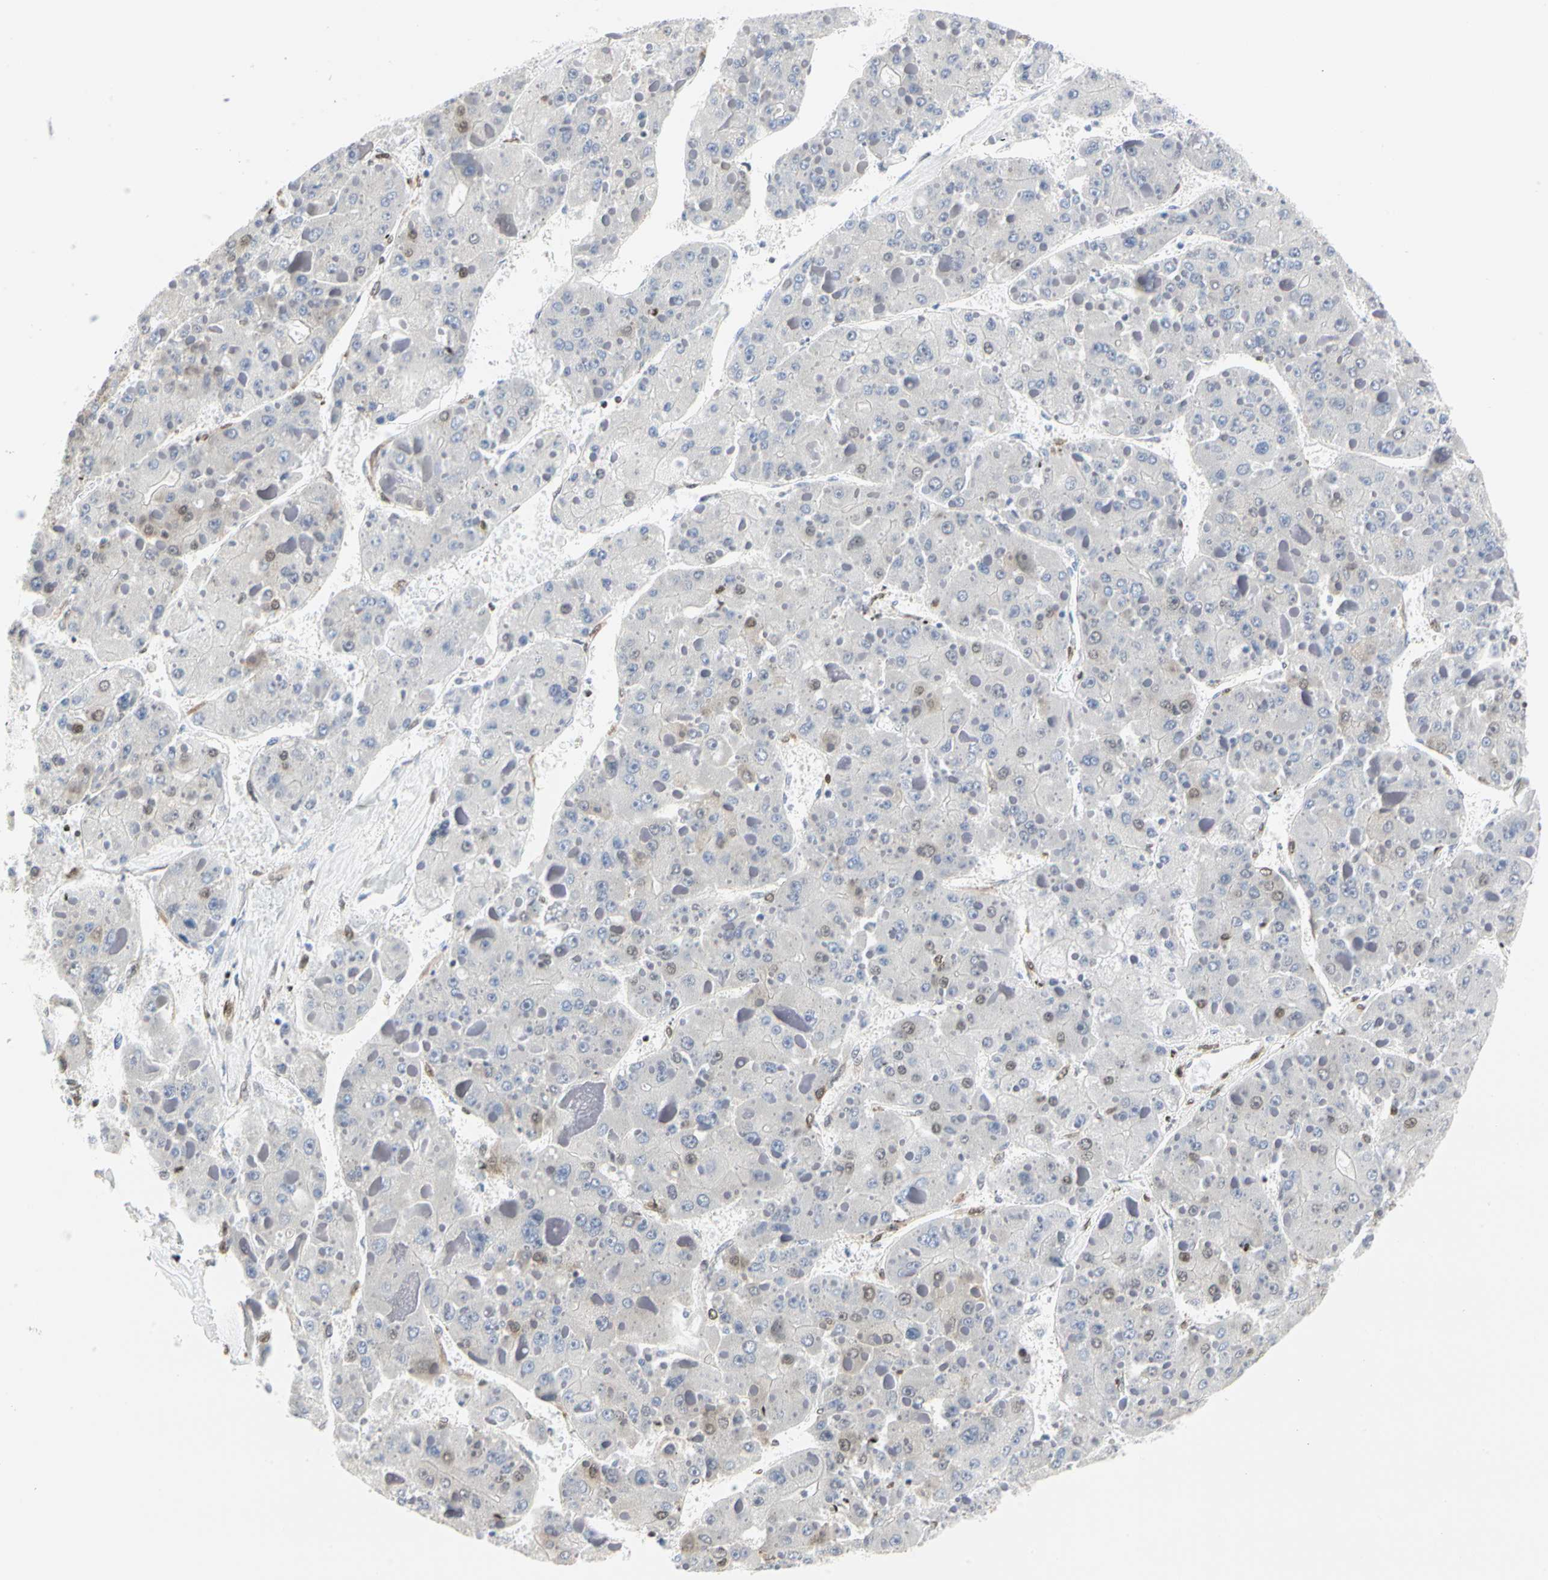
{"staining": {"intensity": "weak", "quantity": "<25%", "location": "cytoplasmic/membranous"}, "tissue": "liver cancer", "cell_type": "Tumor cells", "image_type": "cancer", "snomed": [{"axis": "morphology", "description": "Carcinoma, Hepatocellular, NOS"}, {"axis": "topography", "description": "Liver"}], "caption": "Immunohistochemistry of human liver cancer exhibits no positivity in tumor cells.", "gene": "PRMT3", "patient": {"sex": "female", "age": 73}}